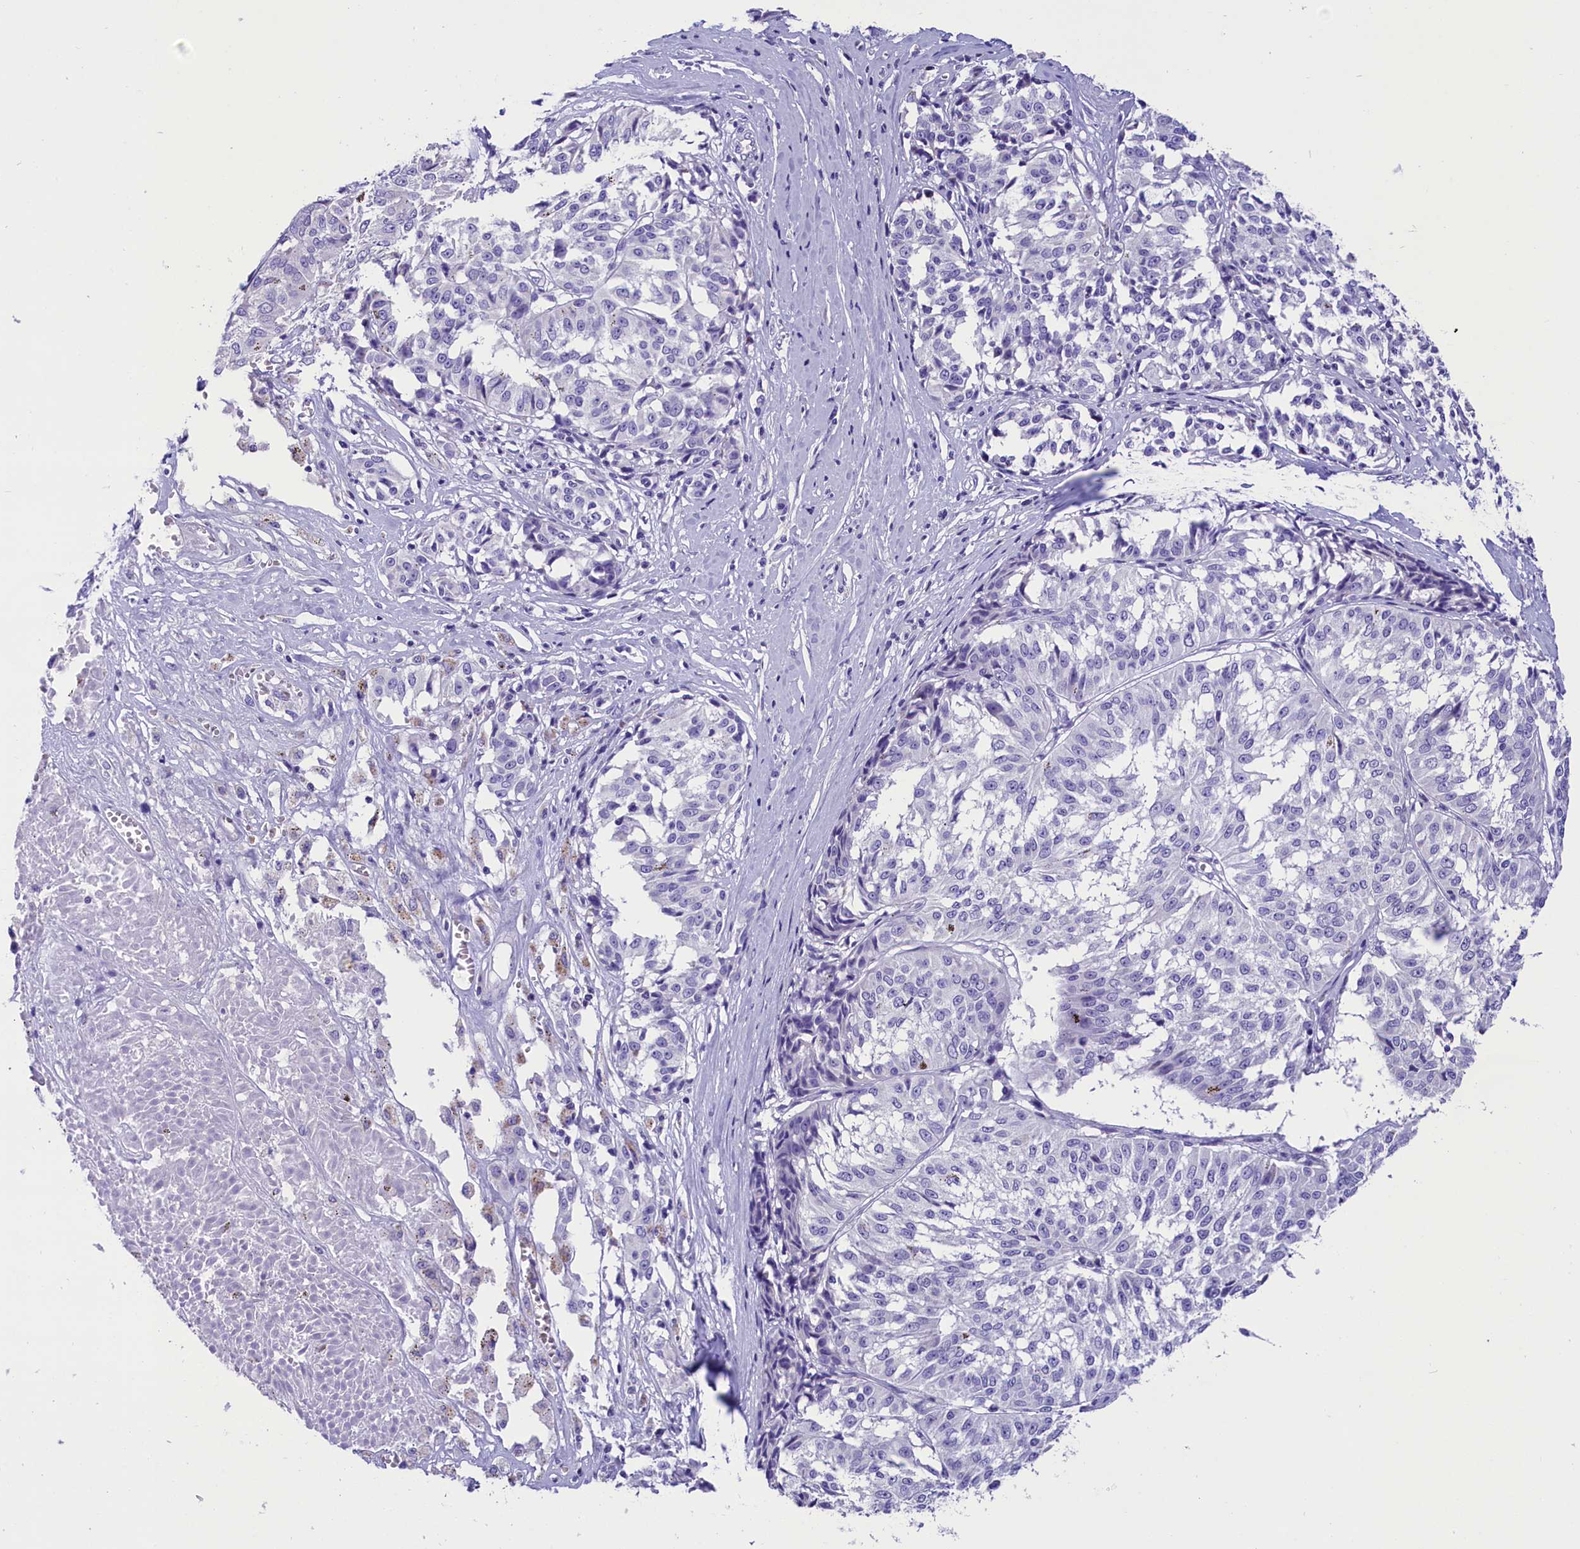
{"staining": {"intensity": "negative", "quantity": "none", "location": "none"}, "tissue": "melanoma", "cell_type": "Tumor cells", "image_type": "cancer", "snomed": [{"axis": "morphology", "description": "Malignant melanoma, NOS"}, {"axis": "topography", "description": "Skin"}], "caption": "A high-resolution photomicrograph shows immunohistochemistry (IHC) staining of malignant melanoma, which demonstrates no significant expression in tumor cells.", "gene": "ABAT", "patient": {"sex": "female", "age": 72}}